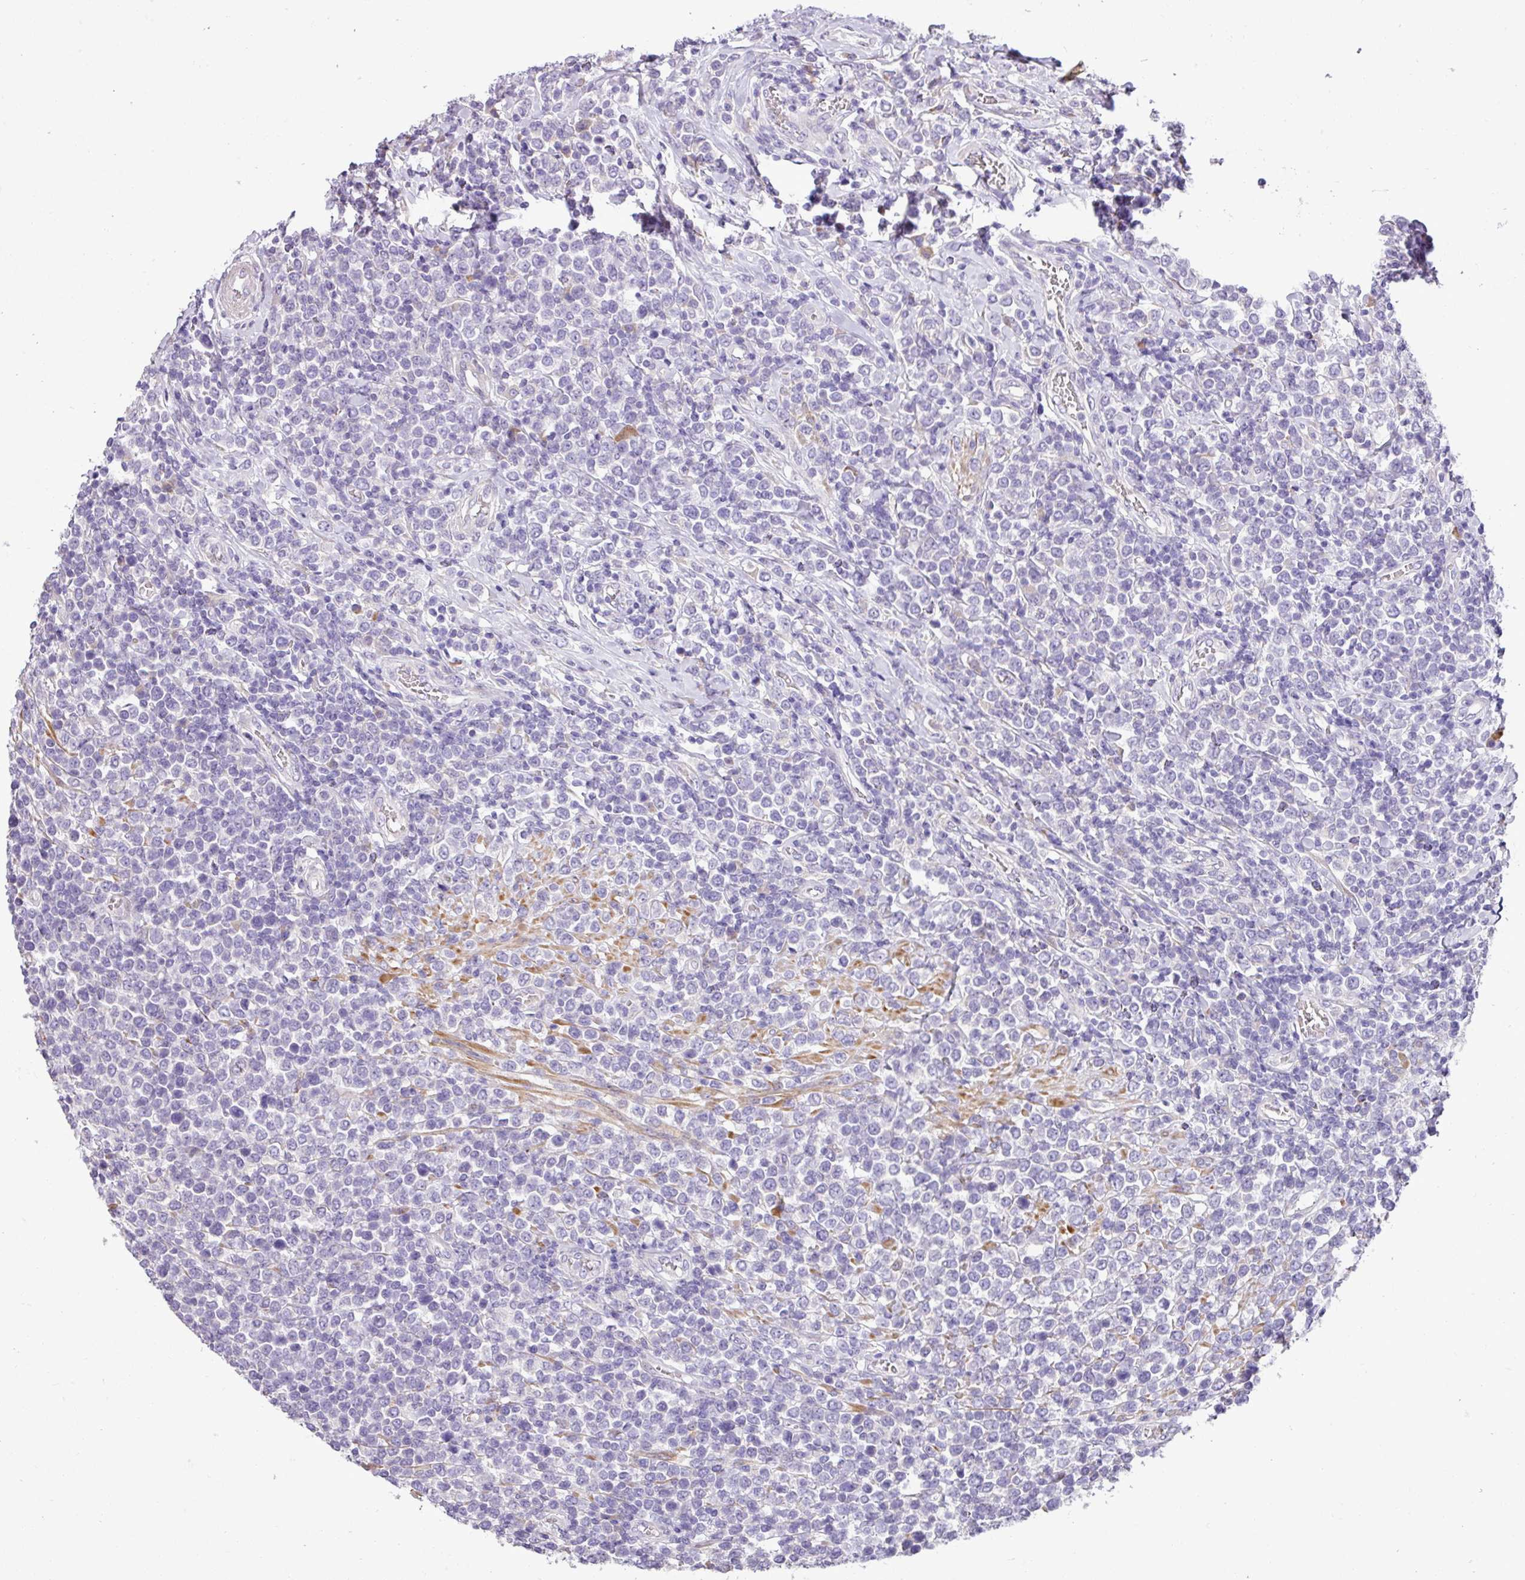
{"staining": {"intensity": "negative", "quantity": "none", "location": "none"}, "tissue": "lymphoma", "cell_type": "Tumor cells", "image_type": "cancer", "snomed": [{"axis": "morphology", "description": "Malignant lymphoma, non-Hodgkin's type, High grade"}, {"axis": "topography", "description": "Soft tissue"}], "caption": "Tumor cells show no significant expression in lymphoma. (DAB immunohistochemistry (IHC) visualized using brightfield microscopy, high magnification).", "gene": "MOCS3", "patient": {"sex": "female", "age": 56}}